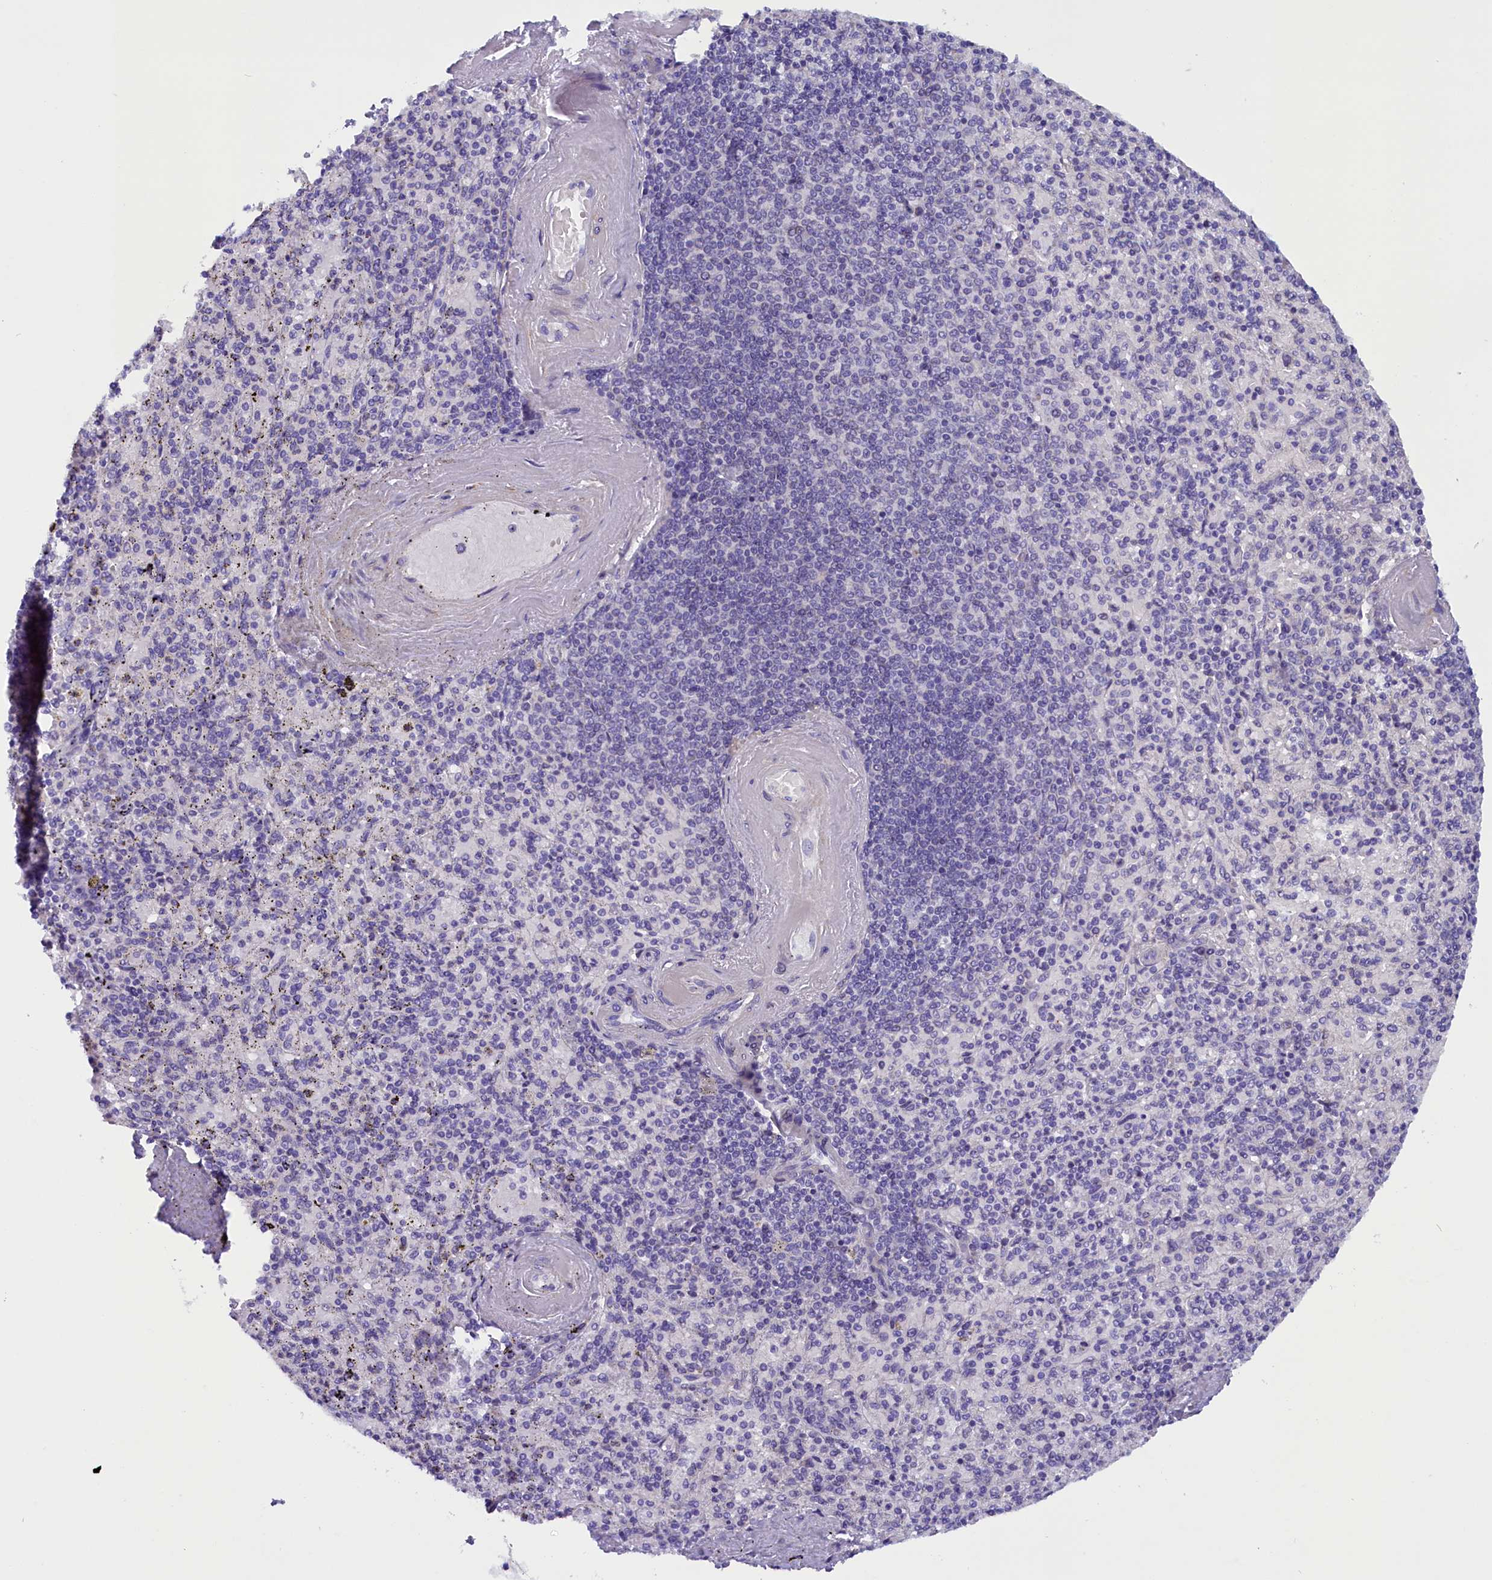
{"staining": {"intensity": "negative", "quantity": "none", "location": "none"}, "tissue": "spleen", "cell_type": "Cells in red pulp", "image_type": "normal", "snomed": [{"axis": "morphology", "description": "Normal tissue, NOS"}, {"axis": "topography", "description": "Spleen"}], "caption": "Histopathology image shows no significant protein positivity in cells in red pulp of normal spleen.", "gene": "RTTN", "patient": {"sex": "male", "age": 82}}